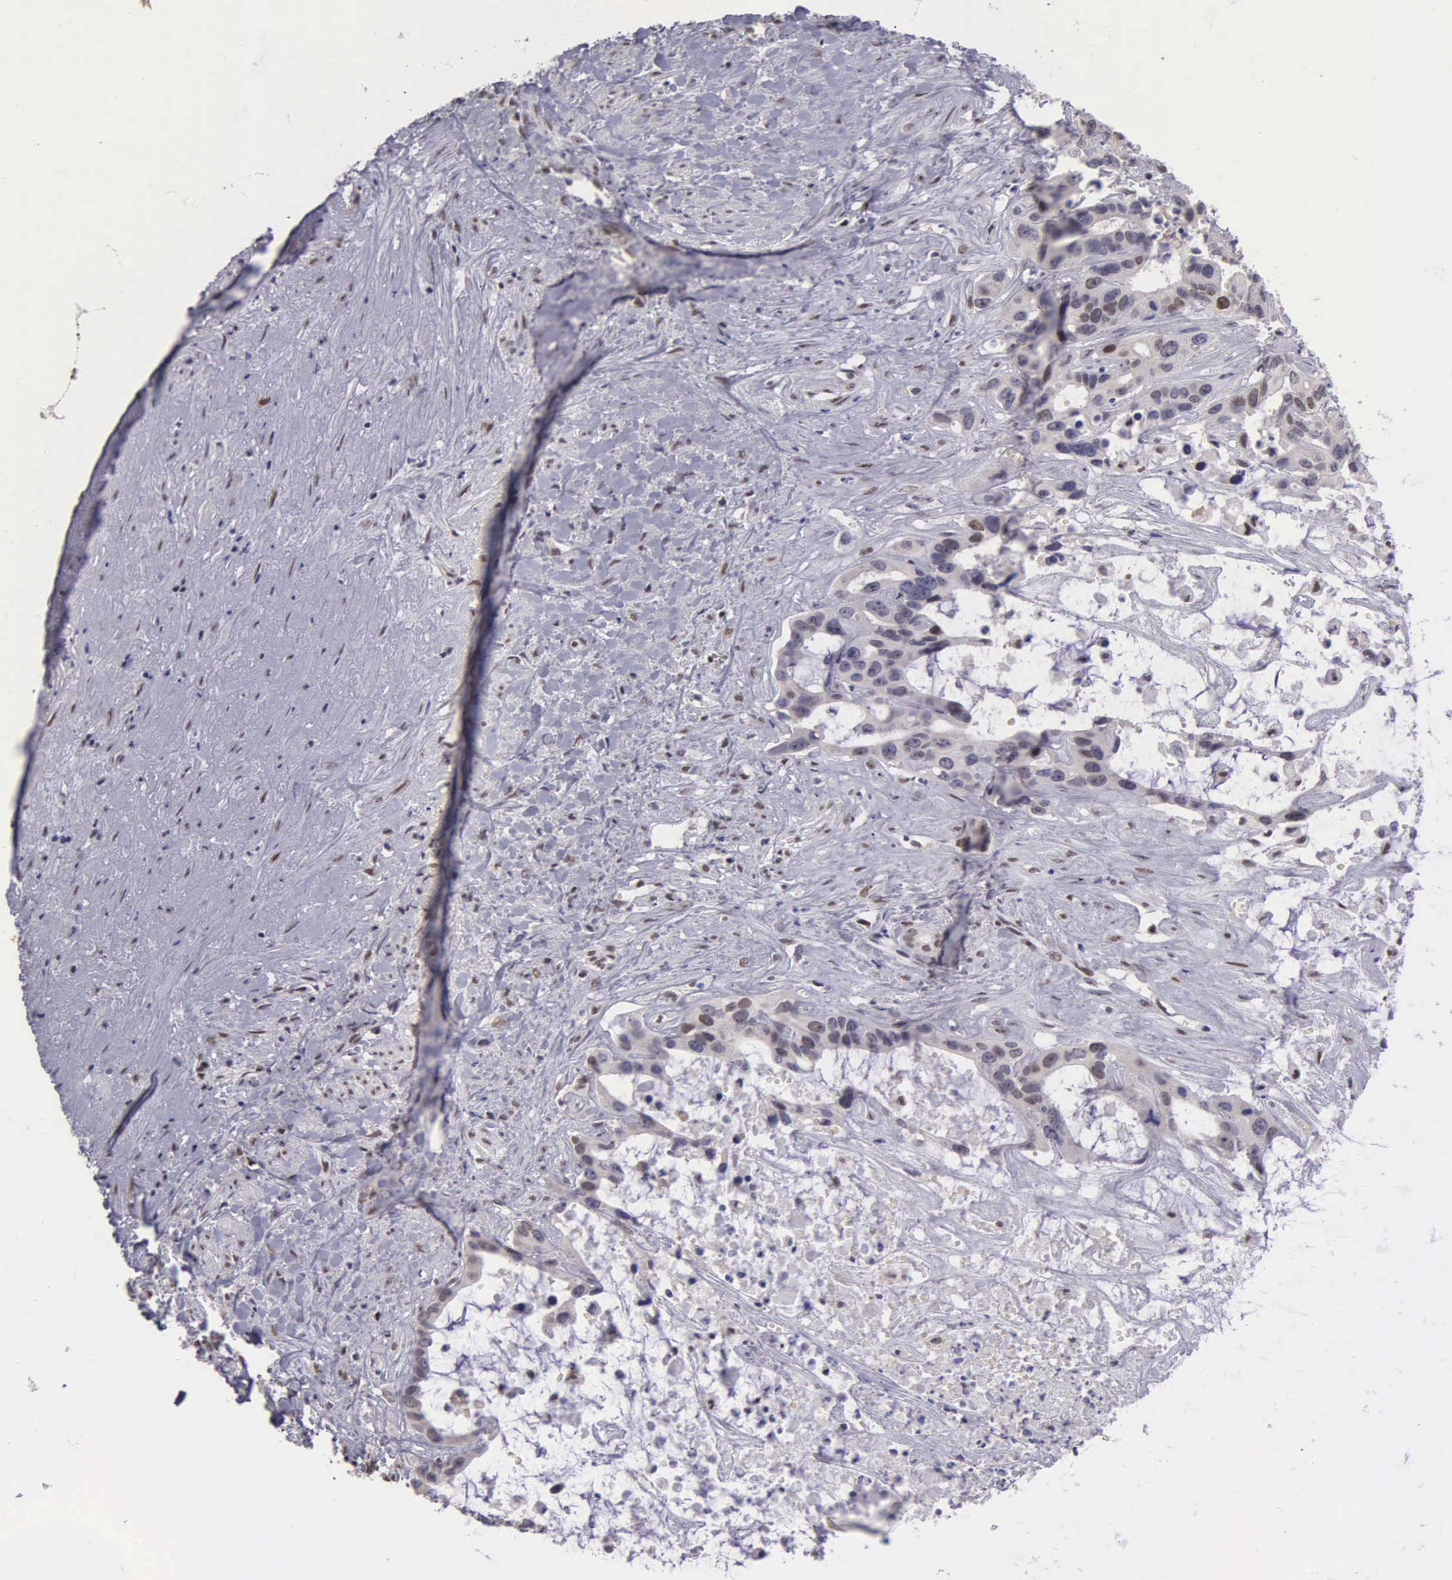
{"staining": {"intensity": "weak", "quantity": "<25%", "location": "nuclear"}, "tissue": "liver cancer", "cell_type": "Tumor cells", "image_type": "cancer", "snomed": [{"axis": "morphology", "description": "Cholangiocarcinoma"}, {"axis": "topography", "description": "Liver"}], "caption": "Immunohistochemistry micrograph of neoplastic tissue: cholangiocarcinoma (liver) stained with DAB (3,3'-diaminobenzidine) displays no significant protein expression in tumor cells.", "gene": "UBR7", "patient": {"sex": "female", "age": 65}}